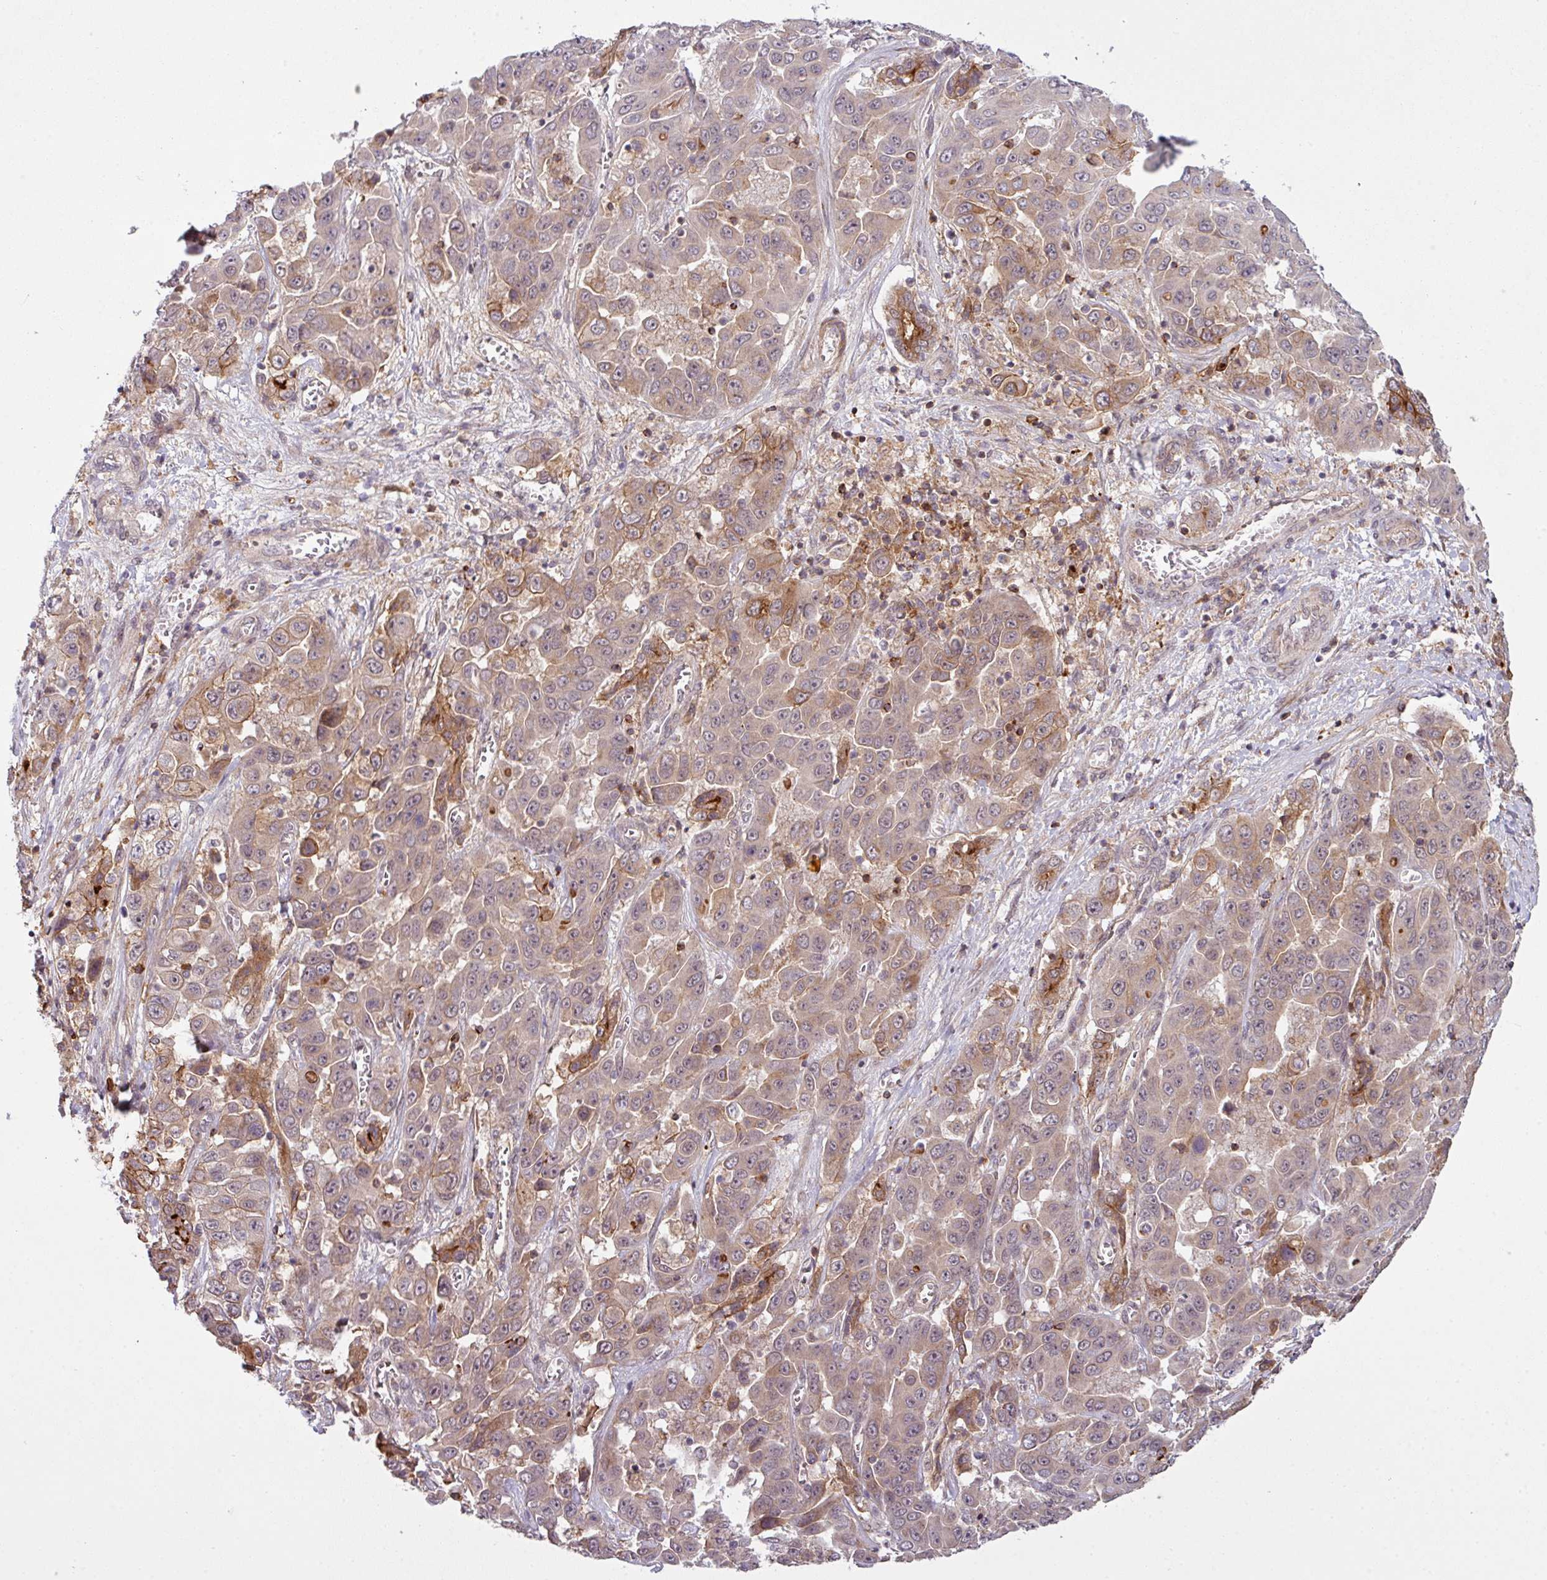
{"staining": {"intensity": "moderate", "quantity": "<25%", "location": "cytoplasmic/membranous"}, "tissue": "liver cancer", "cell_type": "Tumor cells", "image_type": "cancer", "snomed": [{"axis": "morphology", "description": "Cholangiocarcinoma"}, {"axis": "topography", "description": "Liver"}], "caption": "Immunohistochemistry (DAB (3,3'-diaminobenzidine)) staining of human cholangiocarcinoma (liver) reveals moderate cytoplasmic/membranous protein positivity in about <25% of tumor cells.", "gene": "ZC2HC1C", "patient": {"sex": "female", "age": 52}}